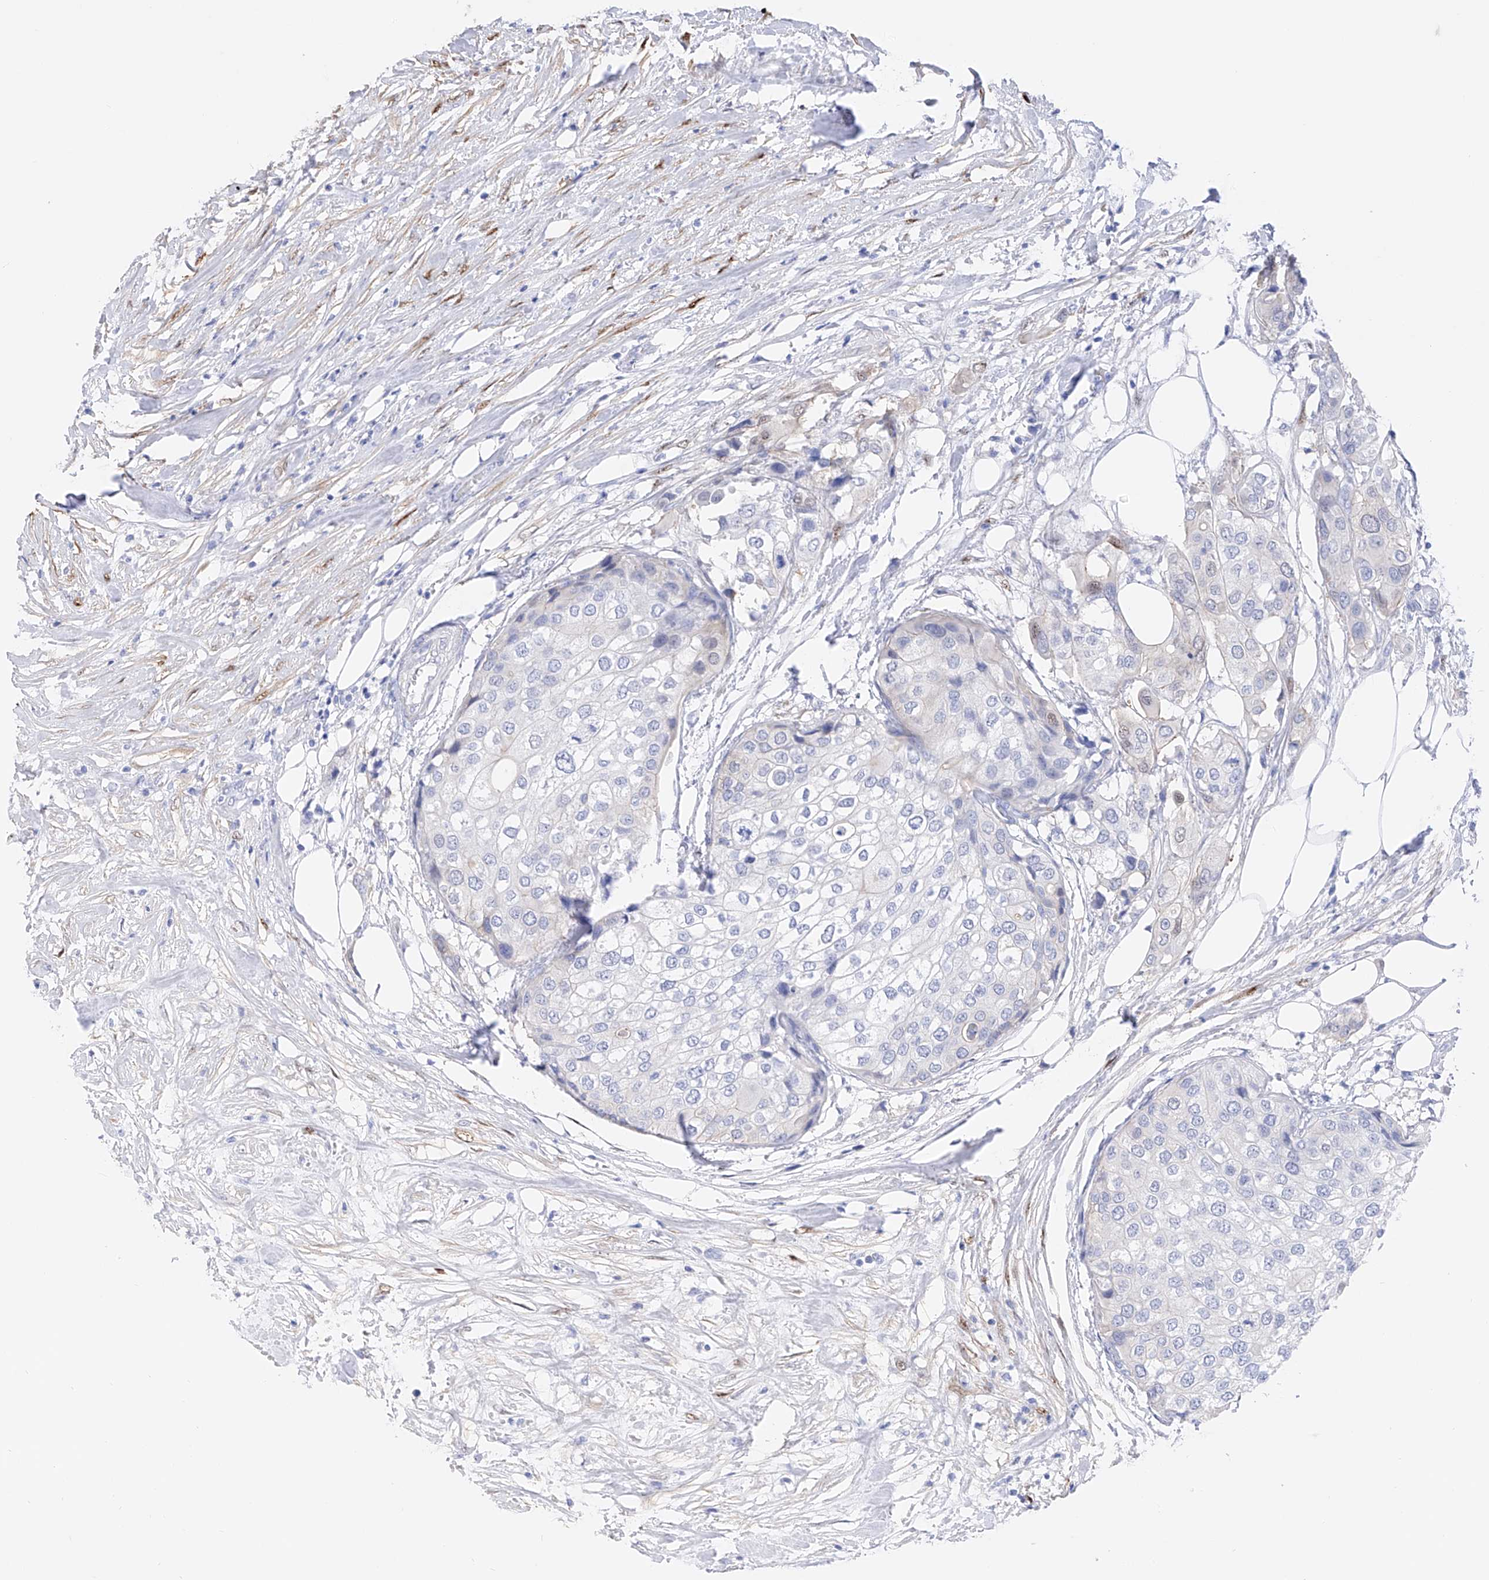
{"staining": {"intensity": "weak", "quantity": "<25%", "location": "cytoplasmic/membranous"}, "tissue": "urothelial cancer", "cell_type": "Tumor cells", "image_type": "cancer", "snomed": [{"axis": "morphology", "description": "Urothelial carcinoma, High grade"}, {"axis": "topography", "description": "Urinary bladder"}], "caption": "Immunohistochemical staining of human urothelial cancer exhibits no significant positivity in tumor cells.", "gene": "TRPC7", "patient": {"sex": "male", "age": 64}}